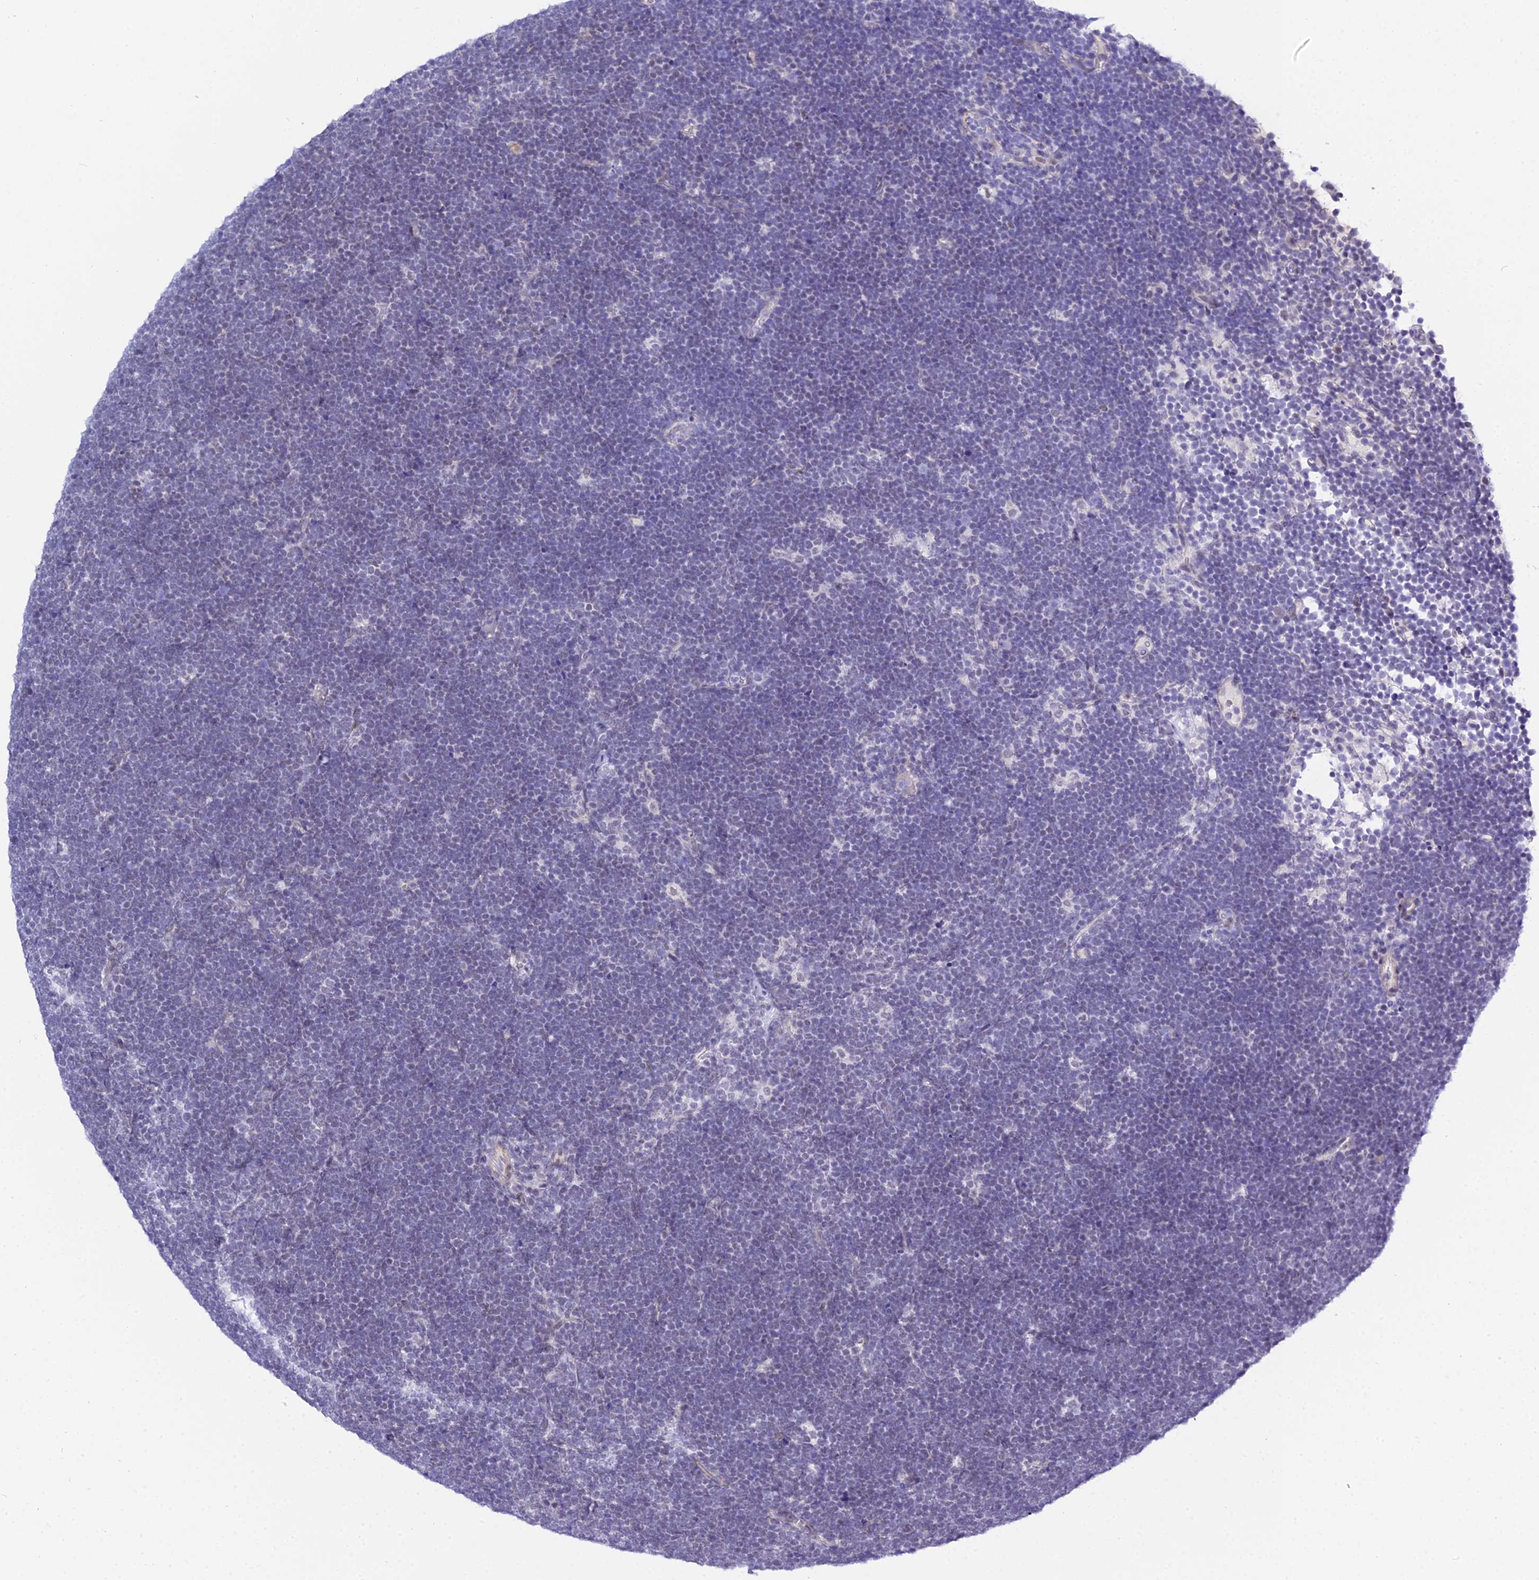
{"staining": {"intensity": "negative", "quantity": "none", "location": "none"}, "tissue": "lymphoma", "cell_type": "Tumor cells", "image_type": "cancer", "snomed": [{"axis": "morphology", "description": "Malignant lymphoma, non-Hodgkin's type, High grade"}, {"axis": "topography", "description": "Lymph node"}], "caption": "Protein analysis of malignant lymphoma, non-Hodgkin's type (high-grade) shows no significant staining in tumor cells.", "gene": "ZNF628", "patient": {"sex": "male", "age": 13}}